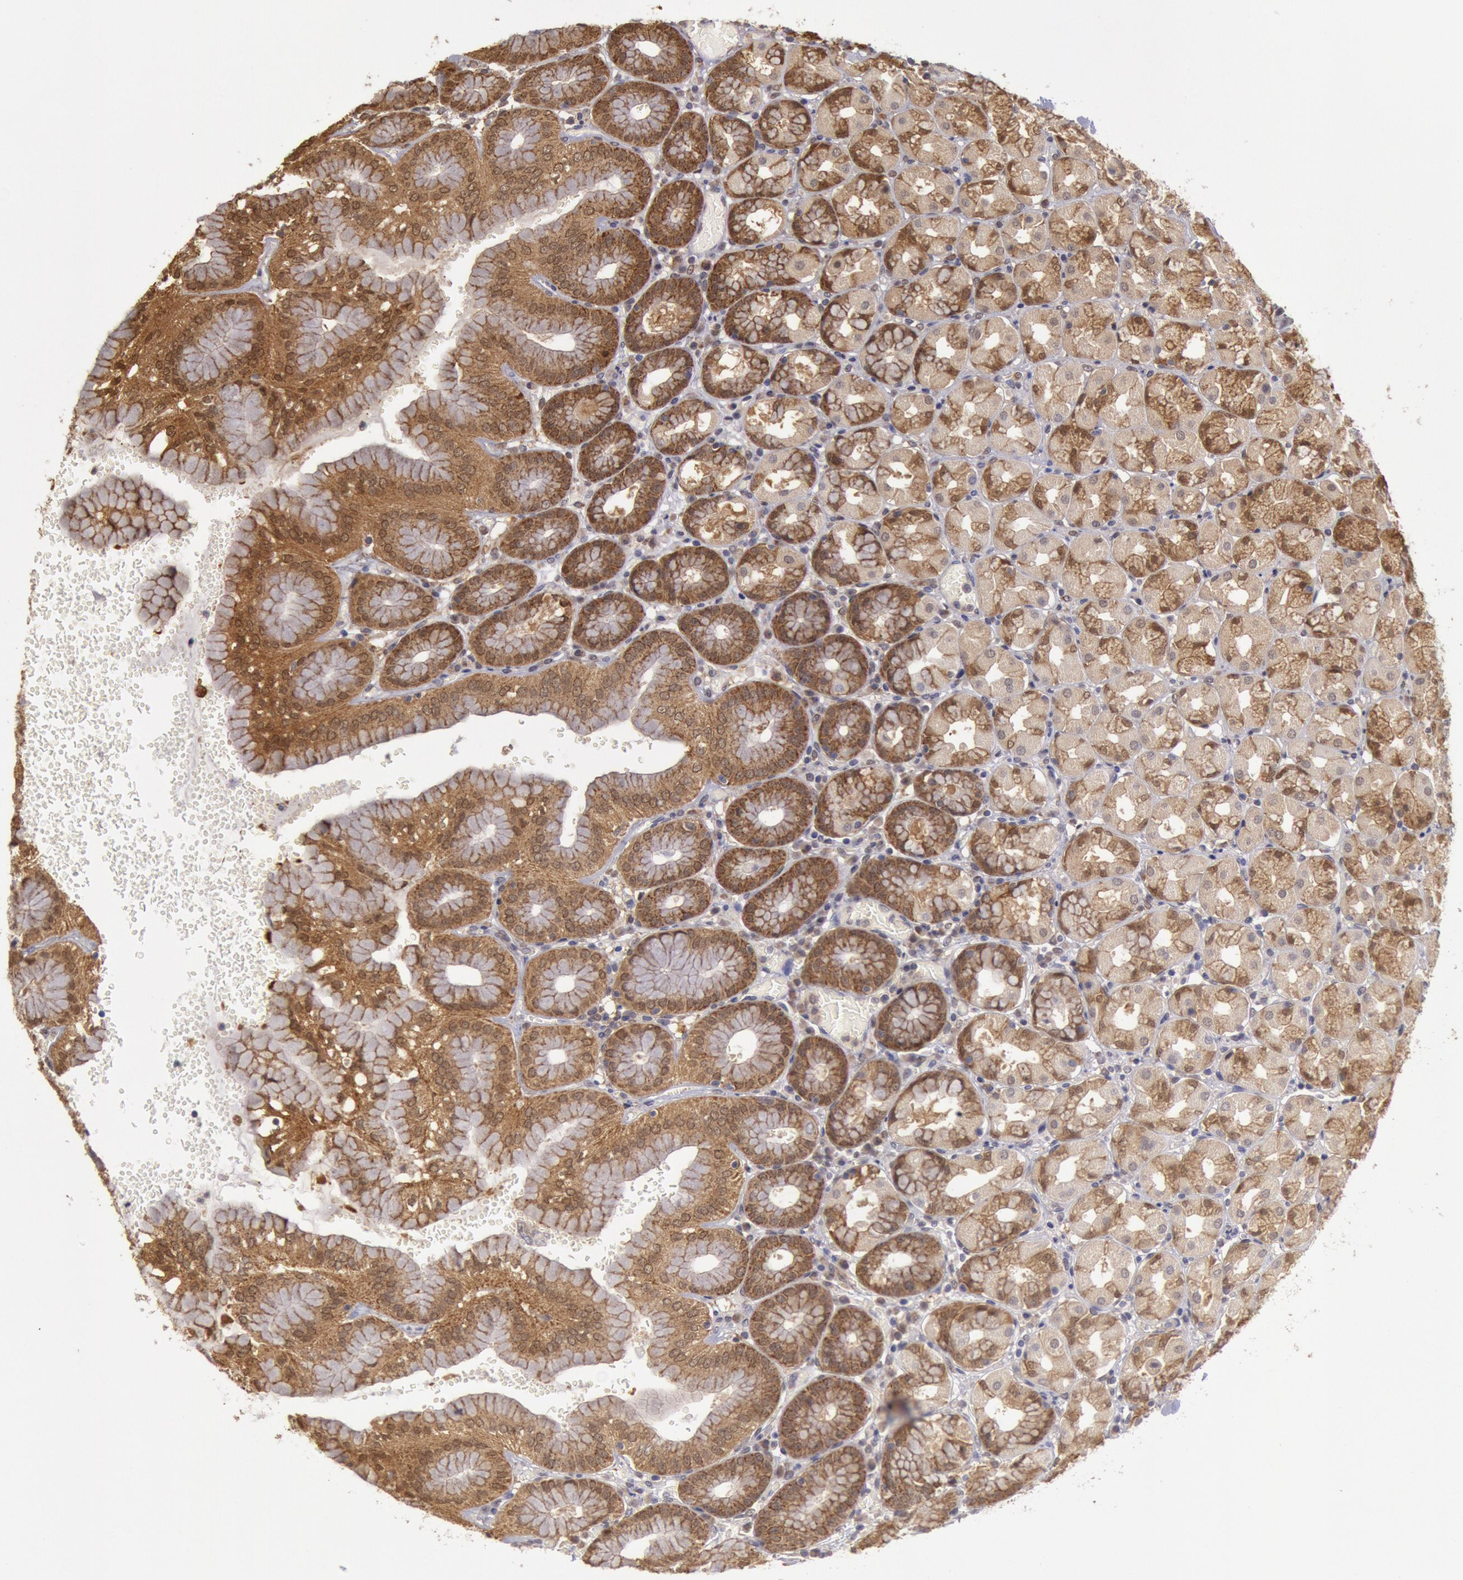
{"staining": {"intensity": "moderate", "quantity": ">75%", "location": "cytoplasmic/membranous"}, "tissue": "stomach", "cell_type": "Glandular cells", "image_type": "normal", "snomed": [{"axis": "morphology", "description": "Normal tissue, NOS"}, {"axis": "topography", "description": "Stomach, upper"}, {"axis": "topography", "description": "Stomach"}], "caption": "The histopathology image shows immunohistochemical staining of normal stomach. There is moderate cytoplasmic/membranous positivity is present in about >75% of glandular cells.", "gene": "MPST", "patient": {"sex": "male", "age": 76}}